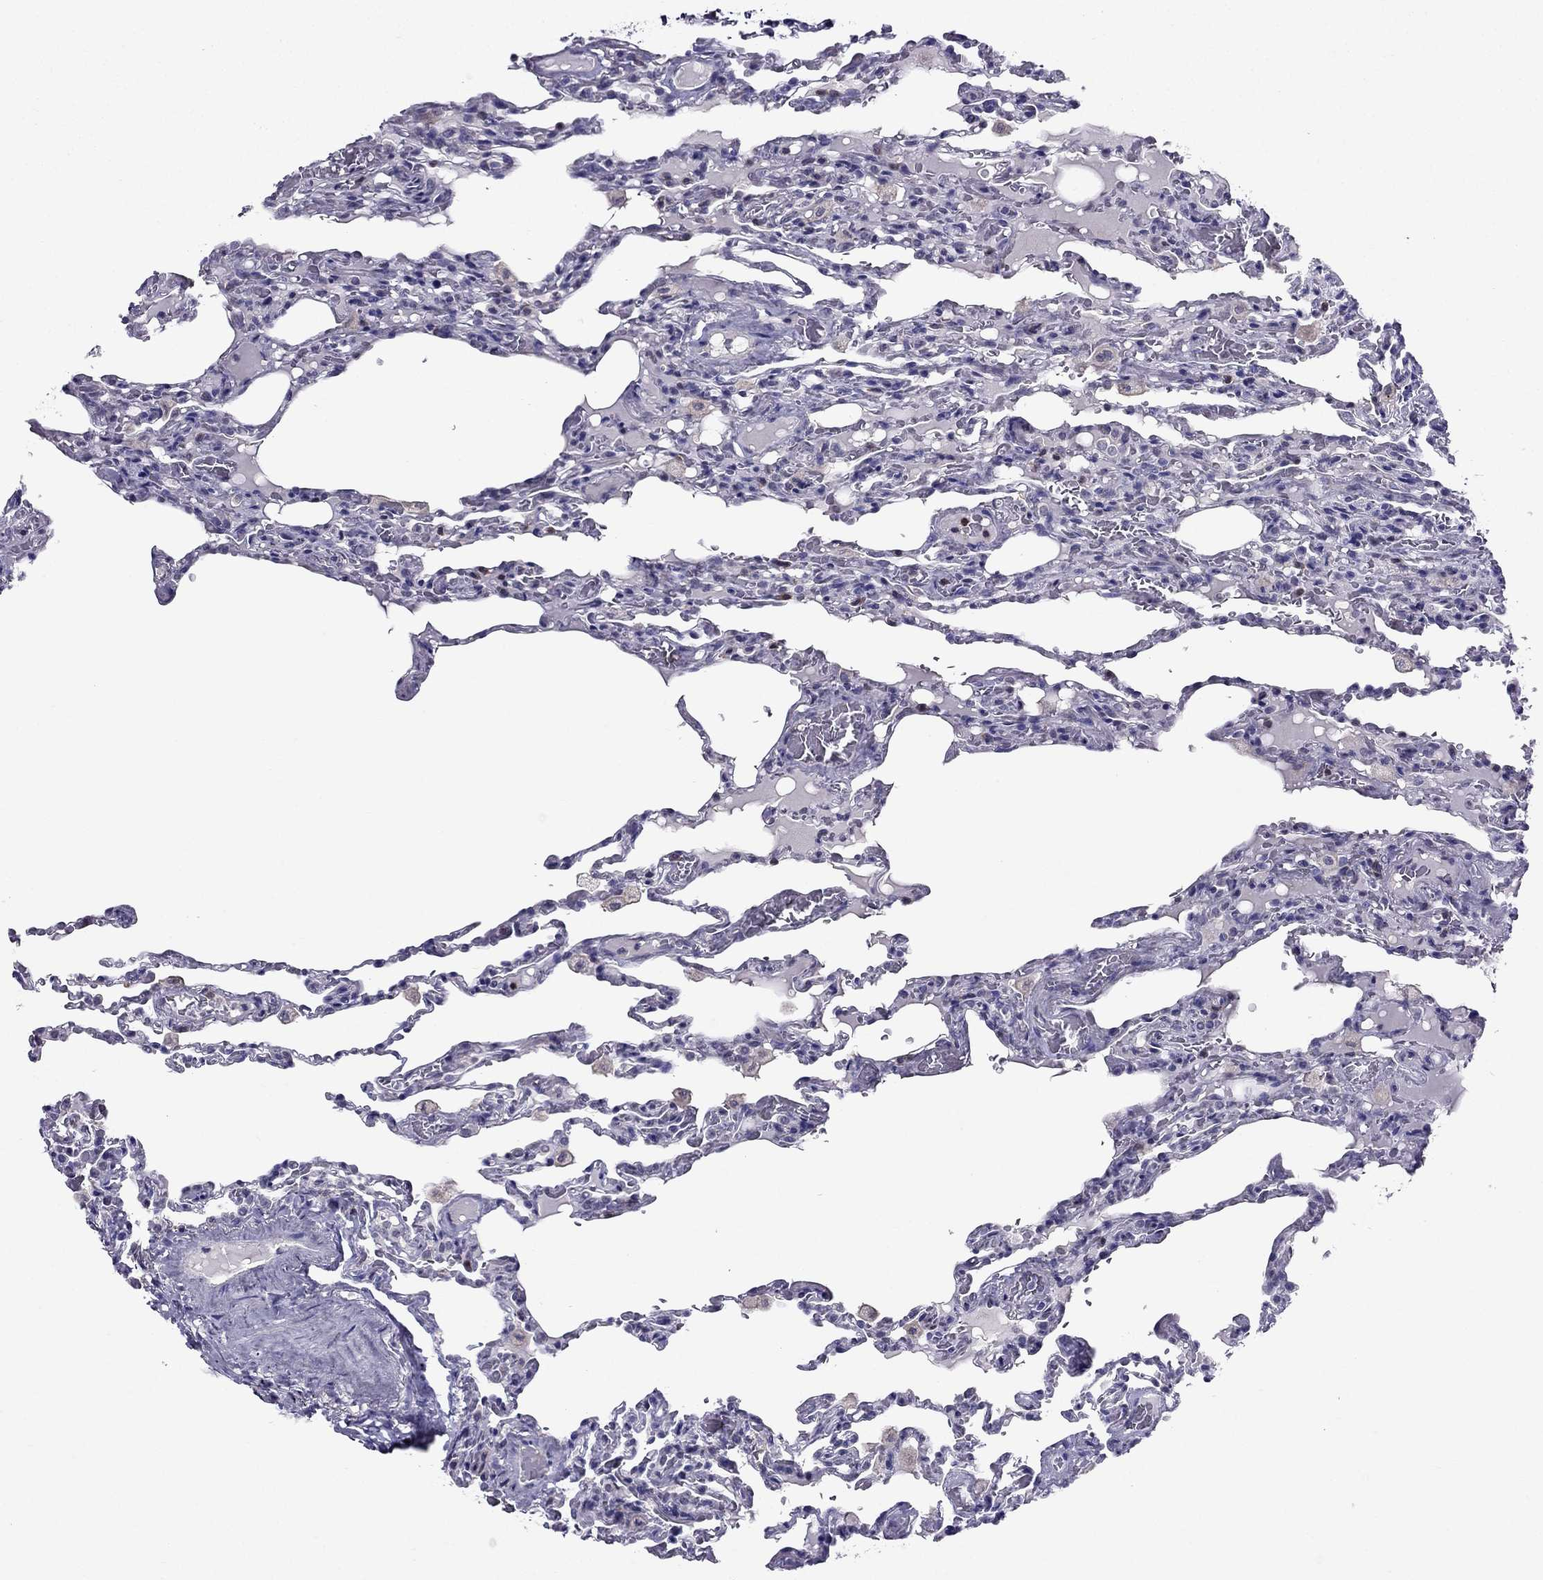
{"staining": {"intensity": "negative", "quantity": "none", "location": "none"}, "tissue": "lung", "cell_type": "Alveolar cells", "image_type": "normal", "snomed": [{"axis": "morphology", "description": "Normal tissue, NOS"}, {"axis": "topography", "description": "Lung"}], "caption": "Immunohistochemical staining of unremarkable lung demonstrates no significant staining in alveolar cells. The staining is performed using DAB brown chromogen with nuclei counter-stained in using hematoxylin.", "gene": "AAK1", "patient": {"sex": "female", "age": 43}}